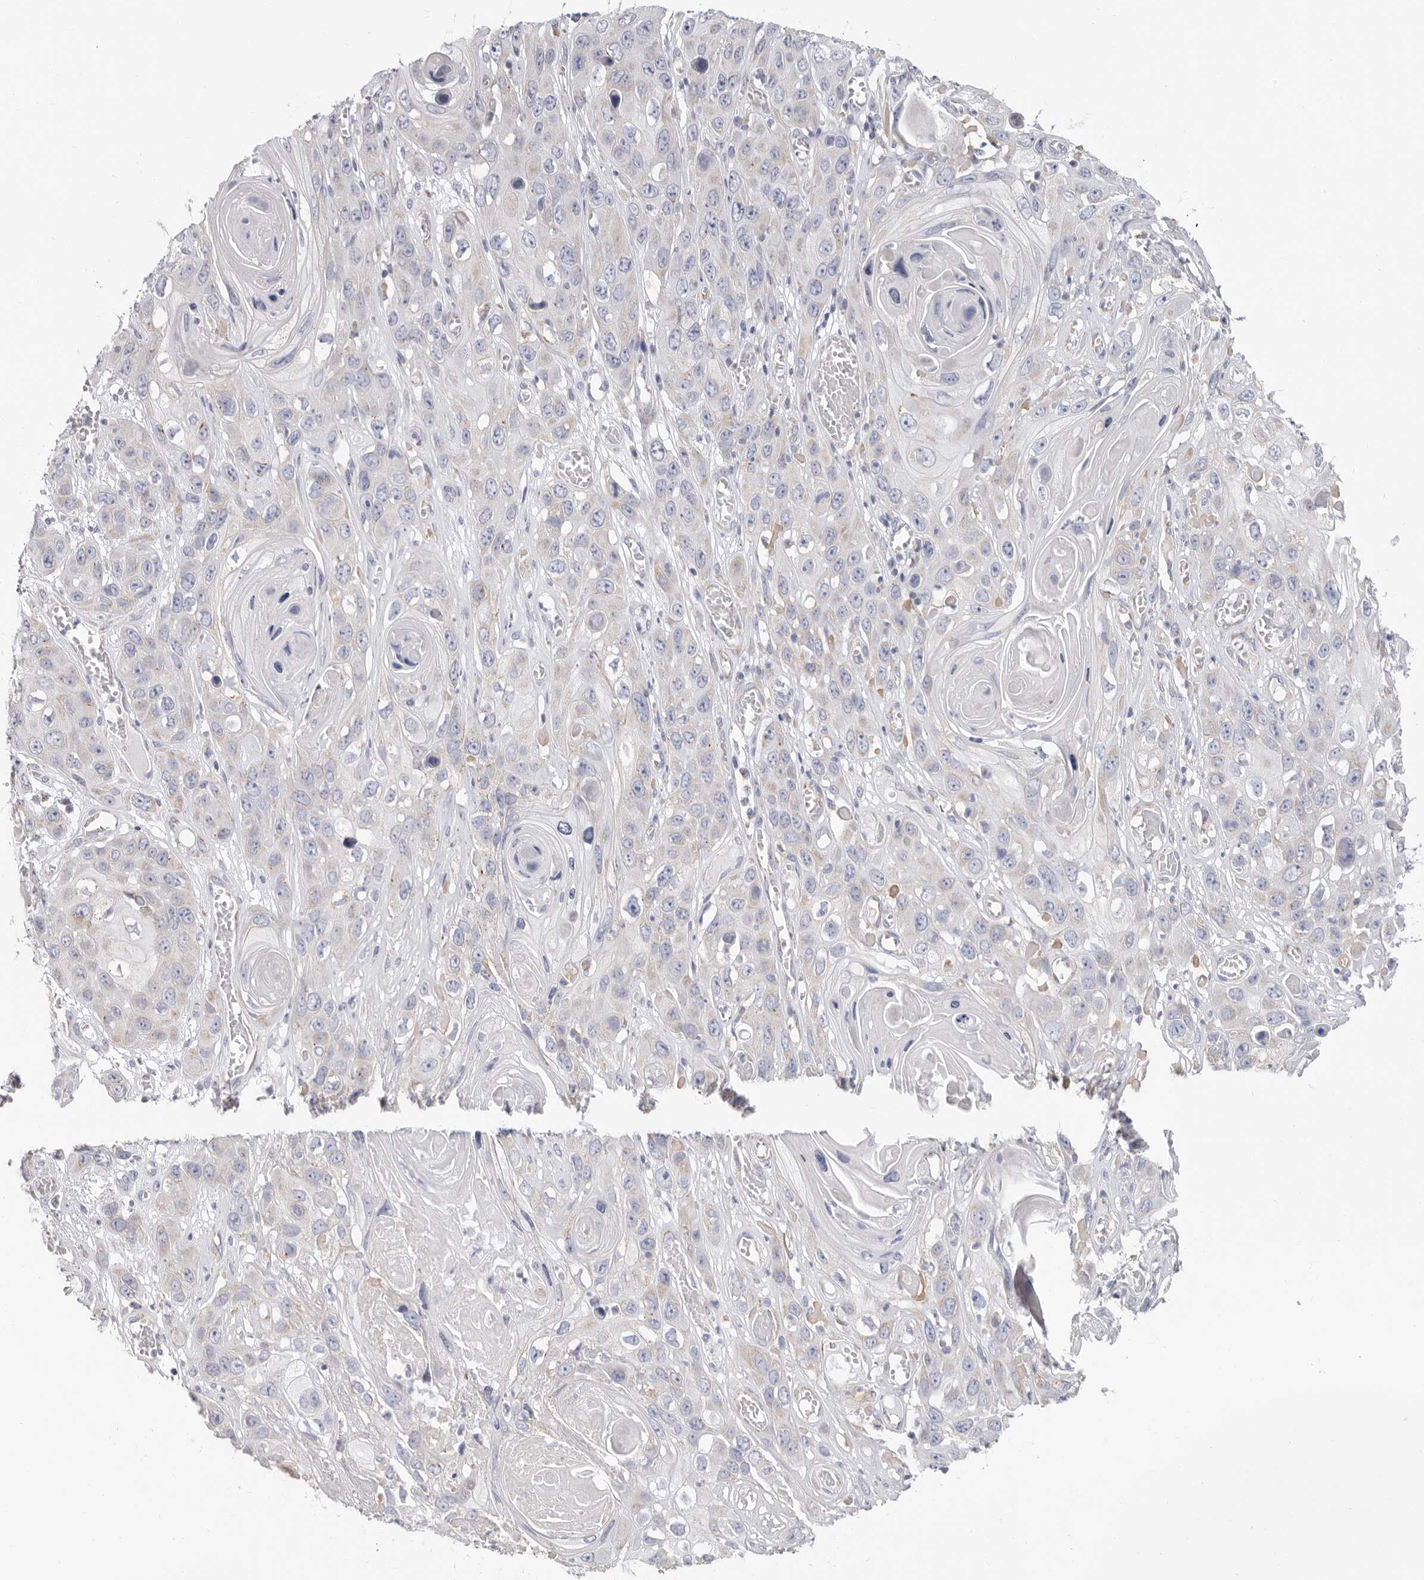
{"staining": {"intensity": "weak", "quantity": "<25%", "location": "cytoplasmic/membranous"}, "tissue": "skin cancer", "cell_type": "Tumor cells", "image_type": "cancer", "snomed": [{"axis": "morphology", "description": "Squamous cell carcinoma, NOS"}, {"axis": "topography", "description": "Skin"}], "caption": "This image is of skin cancer (squamous cell carcinoma) stained with immunohistochemistry (IHC) to label a protein in brown with the nuclei are counter-stained blue. There is no positivity in tumor cells. (Brightfield microscopy of DAB IHC at high magnification).", "gene": "RSPO2", "patient": {"sex": "male", "age": 55}}